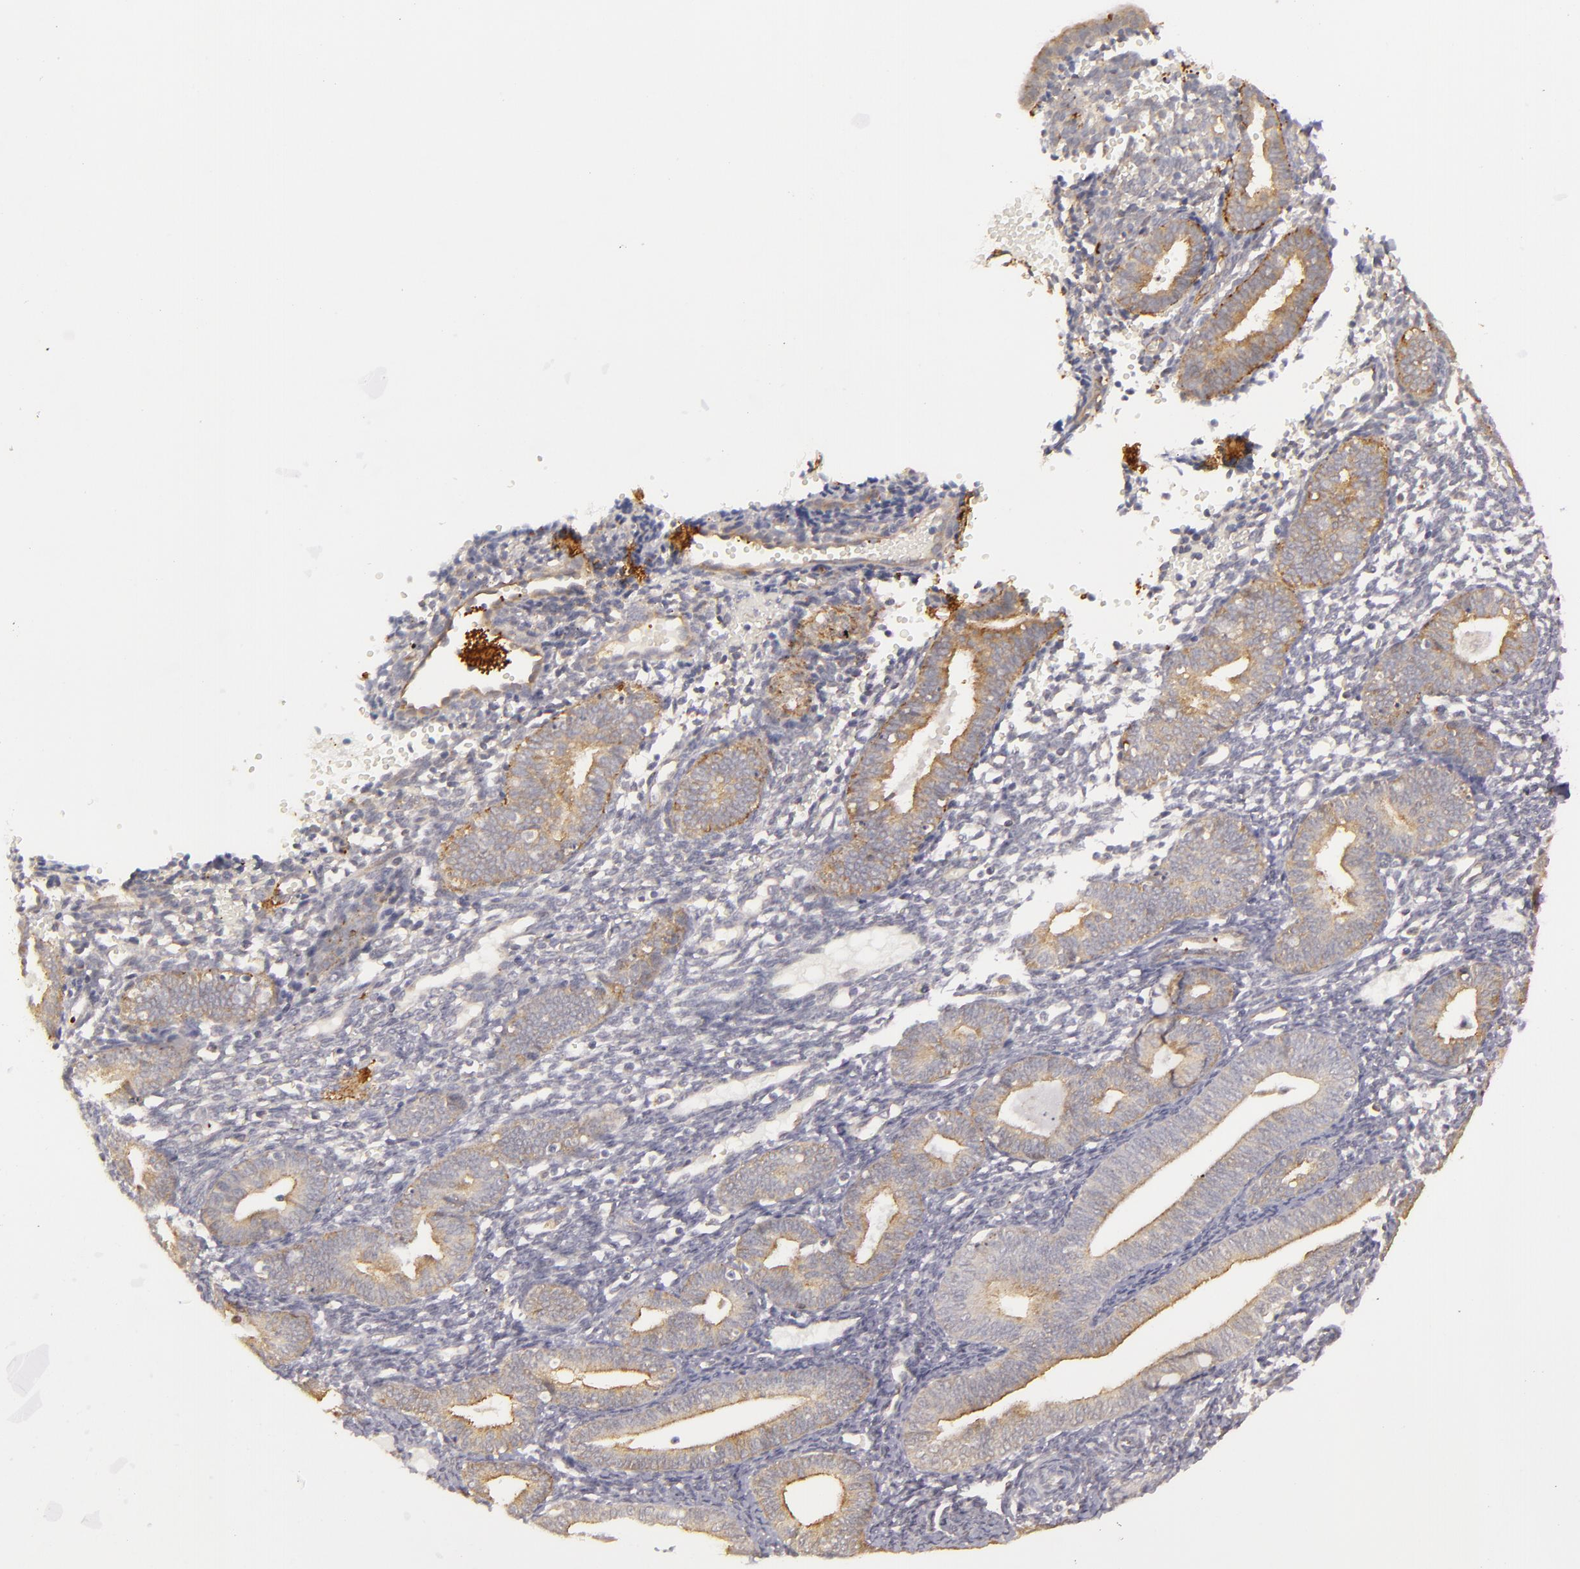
{"staining": {"intensity": "negative", "quantity": "none", "location": "none"}, "tissue": "endometrium", "cell_type": "Cells in endometrial stroma", "image_type": "normal", "snomed": [{"axis": "morphology", "description": "Normal tissue, NOS"}, {"axis": "topography", "description": "Endometrium"}], "caption": "High power microscopy histopathology image of an immunohistochemistry micrograph of normal endometrium, revealing no significant positivity in cells in endometrial stroma.", "gene": "SYTL4", "patient": {"sex": "female", "age": 61}}